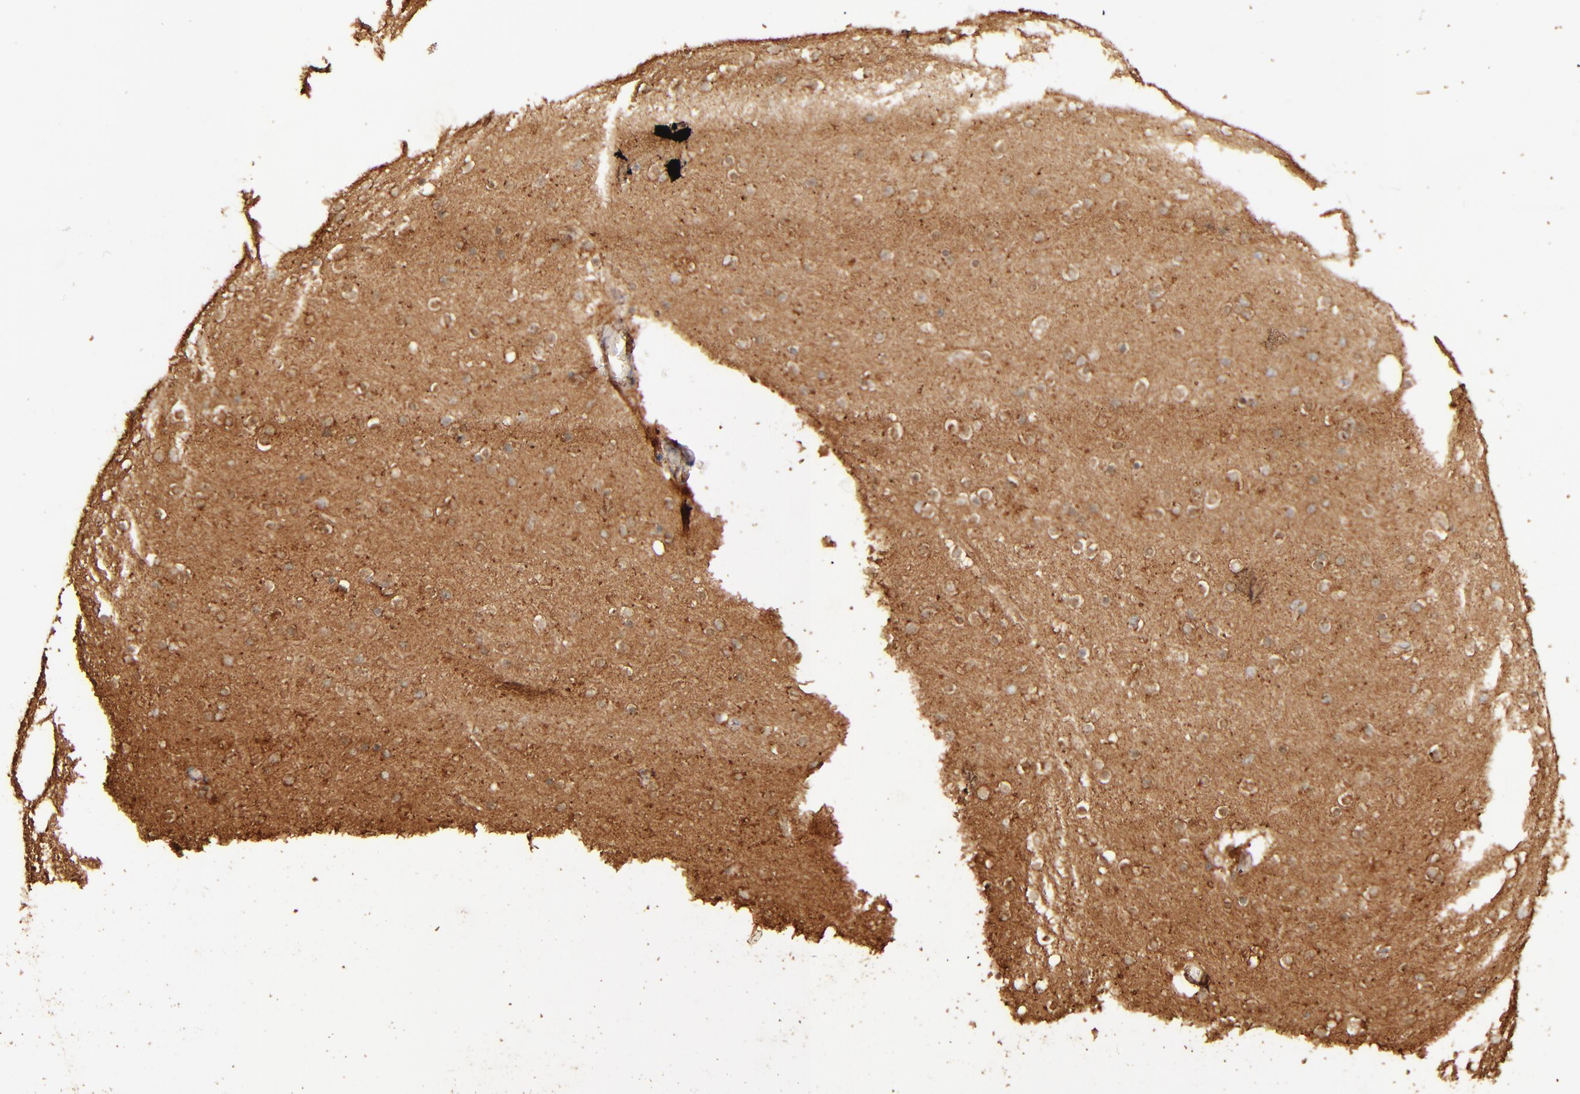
{"staining": {"intensity": "weak", "quantity": "25%-75%", "location": "cytoplasmic/membranous"}, "tissue": "cerebral cortex", "cell_type": "Endothelial cells", "image_type": "normal", "snomed": [{"axis": "morphology", "description": "Normal tissue, NOS"}, {"axis": "topography", "description": "Cerebral cortex"}], "caption": "IHC micrograph of benign cerebral cortex: cerebral cortex stained using IHC shows low levels of weak protein expression localized specifically in the cytoplasmic/membranous of endothelial cells, appearing as a cytoplasmic/membranous brown color.", "gene": "SRRD", "patient": {"sex": "female", "age": 54}}